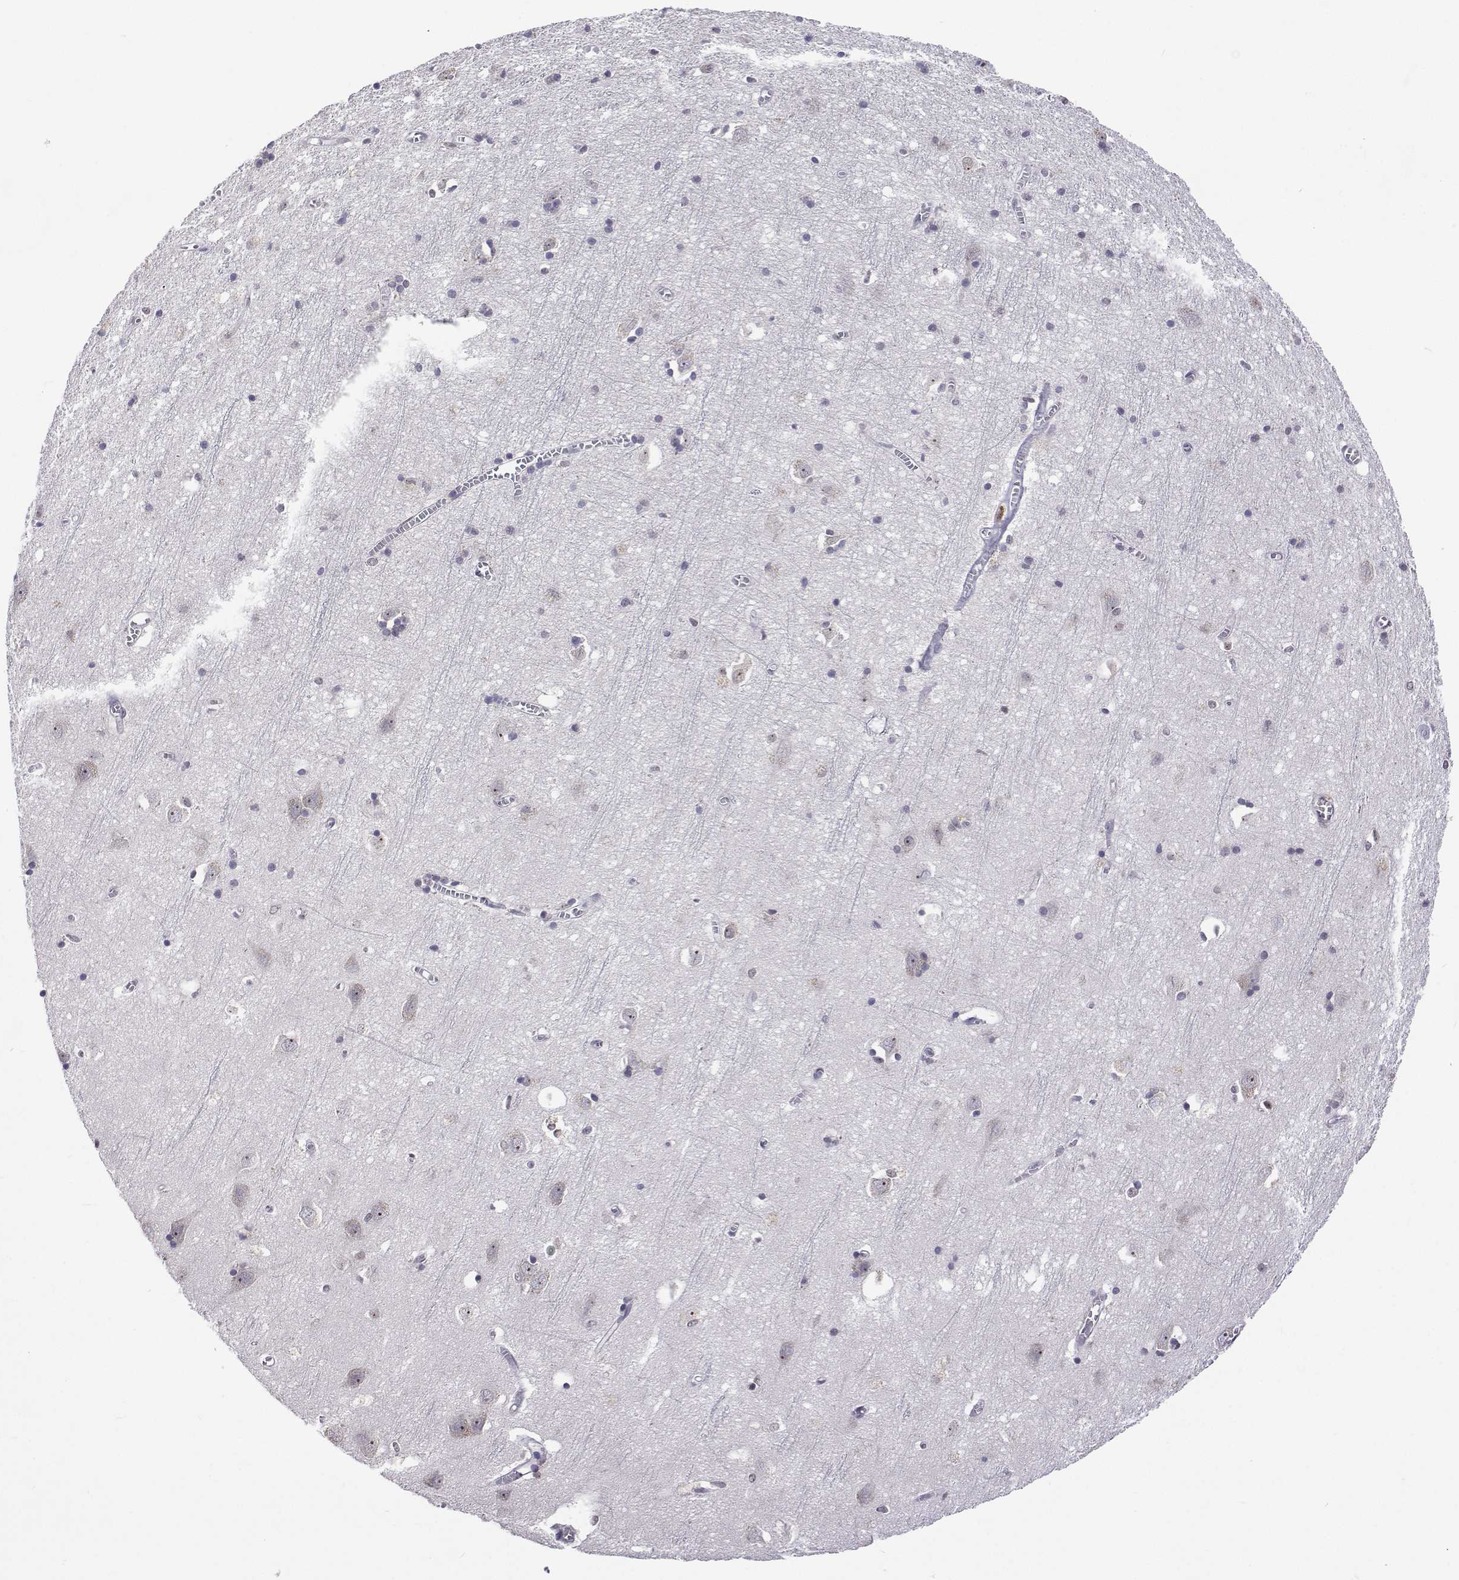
{"staining": {"intensity": "negative", "quantity": "none", "location": "none"}, "tissue": "cerebral cortex", "cell_type": "Endothelial cells", "image_type": "normal", "snomed": [{"axis": "morphology", "description": "Normal tissue, NOS"}, {"axis": "topography", "description": "Cerebral cortex"}], "caption": "The histopathology image shows no staining of endothelial cells in benign cerebral cortex.", "gene": "NHP2", "patient": {"sex": "male", "age": 70}}